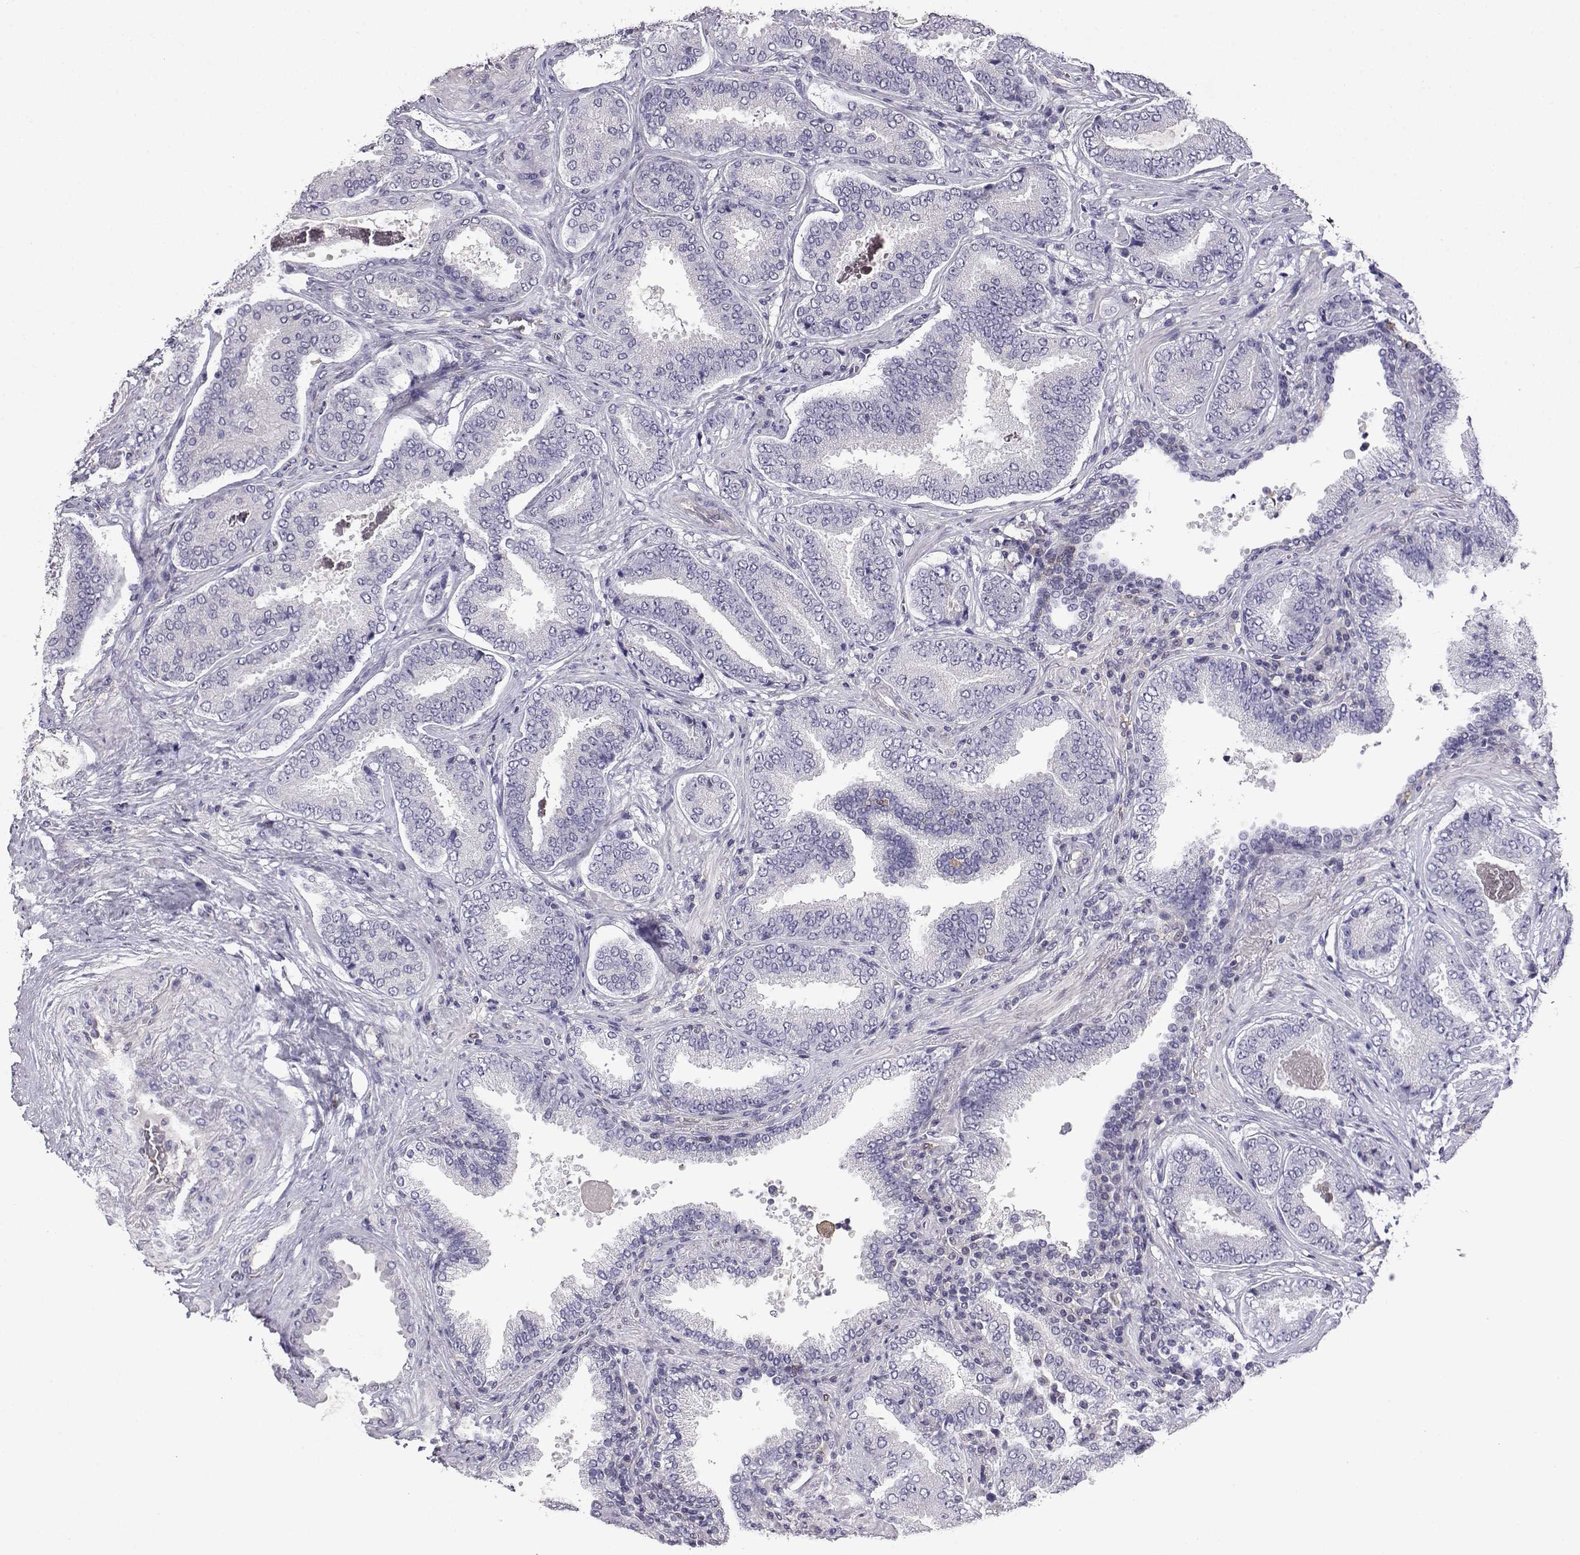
{"staining": {"intensity": "negative", "quantity": "none", "location": "none"}, "tissue": "prostate cancer", "cell_type": "Tumor cells", "image_type": "cancer", "snomed": [{"axis": "morphology", "description": "Adenocarcinoma, NOS"}, {"axis": "topography", "description": "Prostate"}], "caption": "Immunohistochemistry (IHC) photomicrograph of neoplastic tissue: adenocarcinoma (prostate) stained with DAB (3,3'-diaminobenzidine) displays no significant protein staining in tumor cells.", "gene": "AKR1B1", "patient": {"sex": "male", "age": 64}}